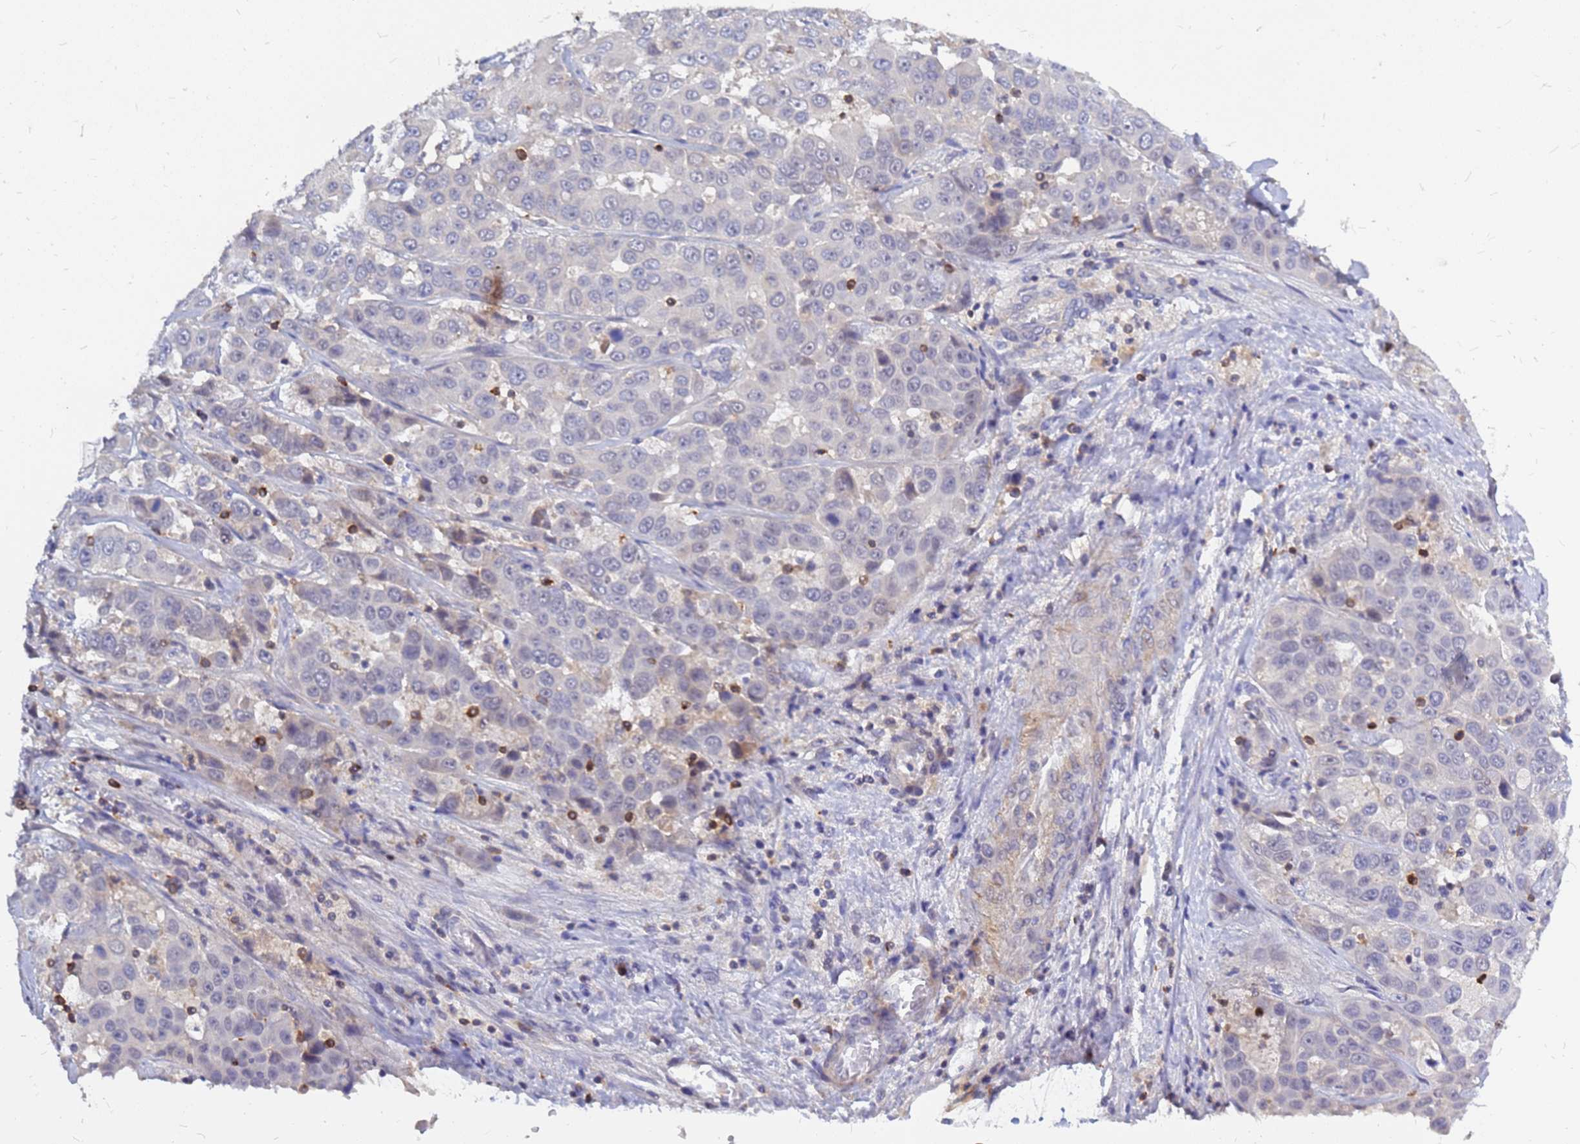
{"staining": {"intensity": "negative", "quantity": "none", "location": "none"}, "tissue": "liver cancer", "cell_type": "Tumor cells", "image_type": "cancer", "snomed": [{"axis": "morphology", "description": "Cholangiocarcinoma"}, {"axis": "topography", "description": "Liver"}], "caption": "Immunohistochemistry (IHC) of human cholangiocarcinoma (liver) exhibits no staining in tumor cells. (Stains: DAB (3,3'-diaminobenzidine) immunohistochemistry (IHC) with hematoxylin counter stain, Microscopy: brightfield microscopy at high magnification).", "gene": "SRGAP3", "patient": {"sex": "female", "age": 52}}